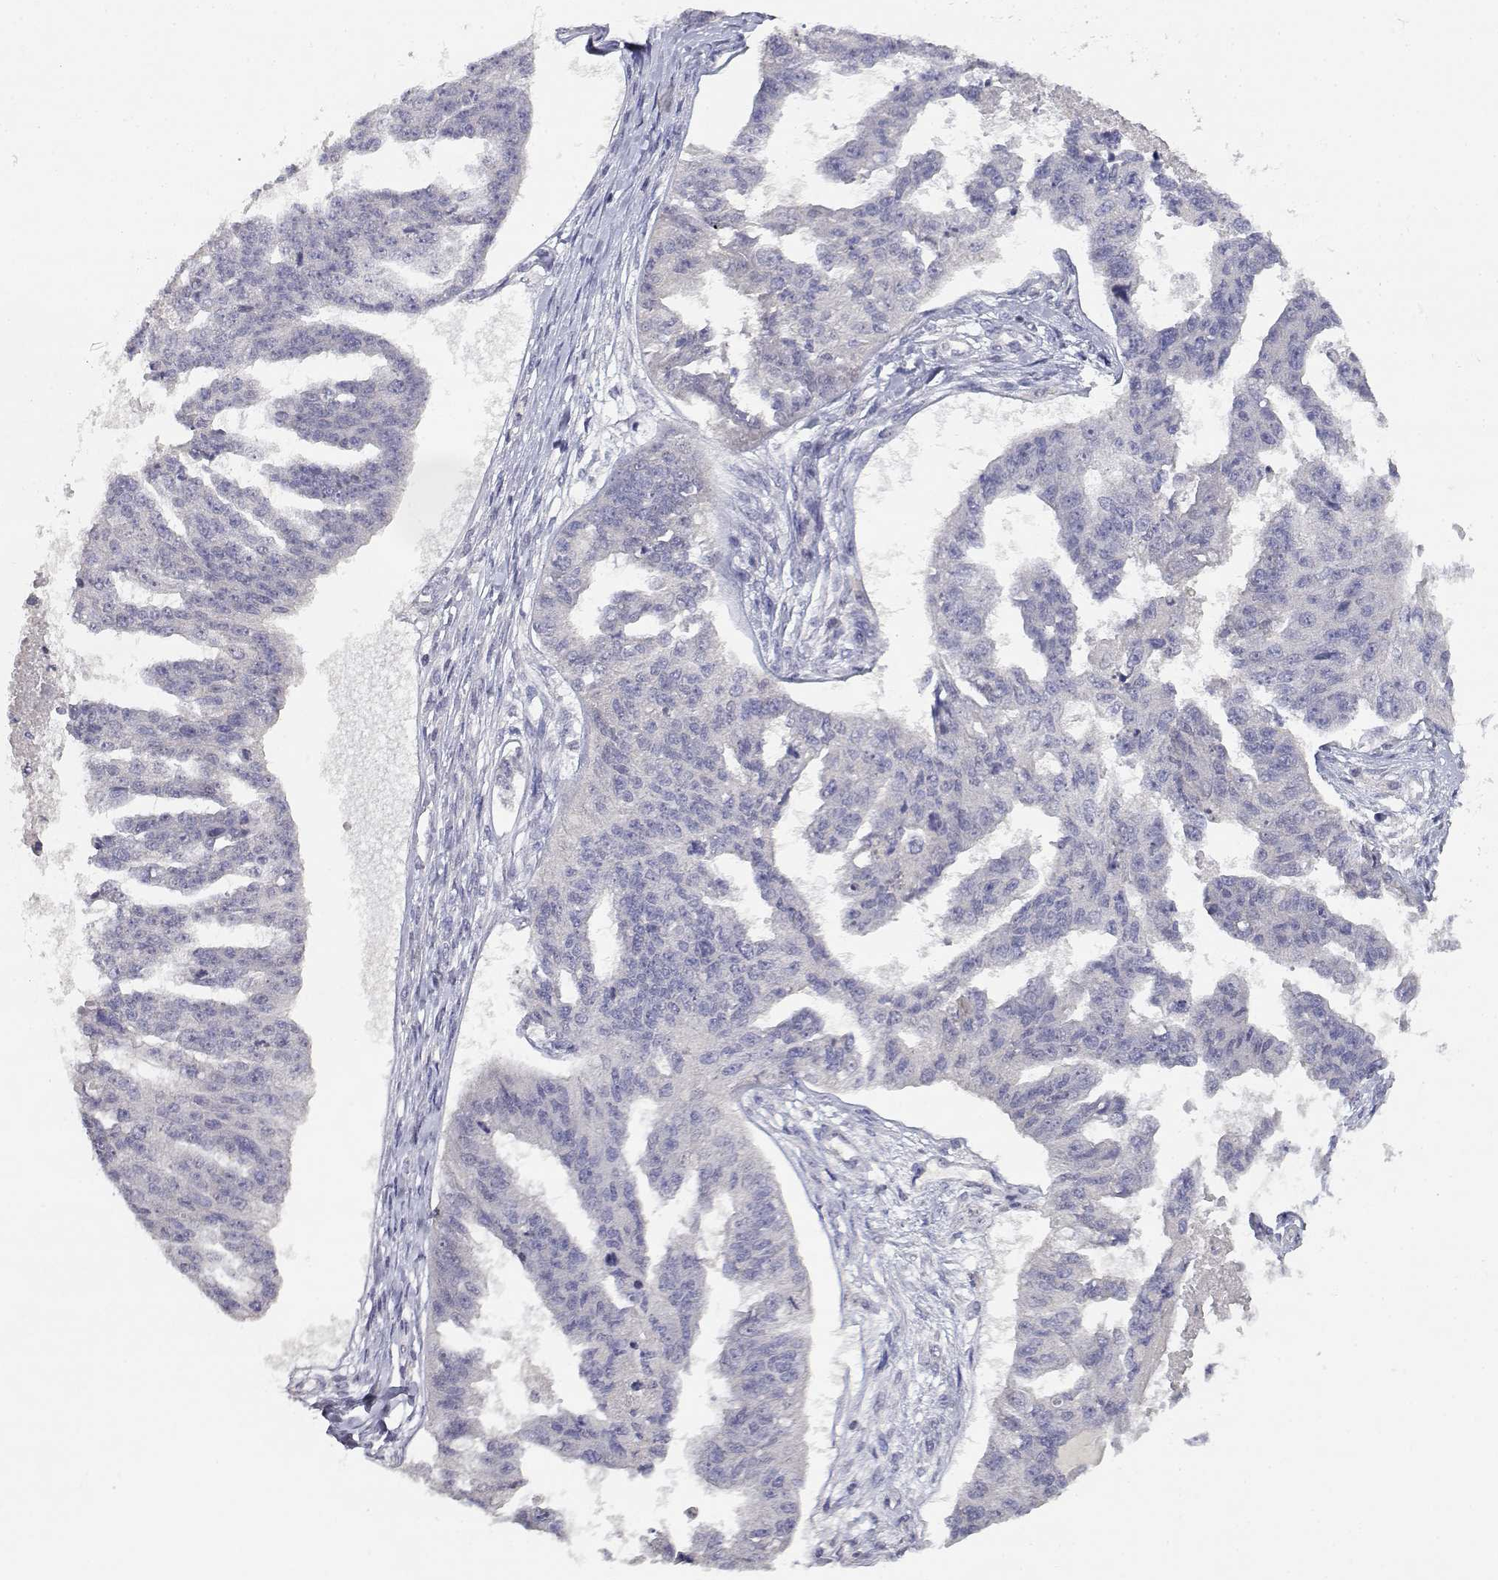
{"staining": {"intensity": "negative", "quantity": "none", "location": "none"}, "tissue": "ovarian cancer", "cell_type": "Tumor cells", "image_type": "cancer", "snomed": [{"axis": "morphology", "description": "Cystadenocarcinoma, serous, NOS"}, {"axis": "topography", "description": "Ovary"}], "caption": "A histopathology image of ovarian cancer stained for a protein shows no brown staining in tumor cells.", "gene": "ADA", "patient": {"sex": "female", "age": 58}}